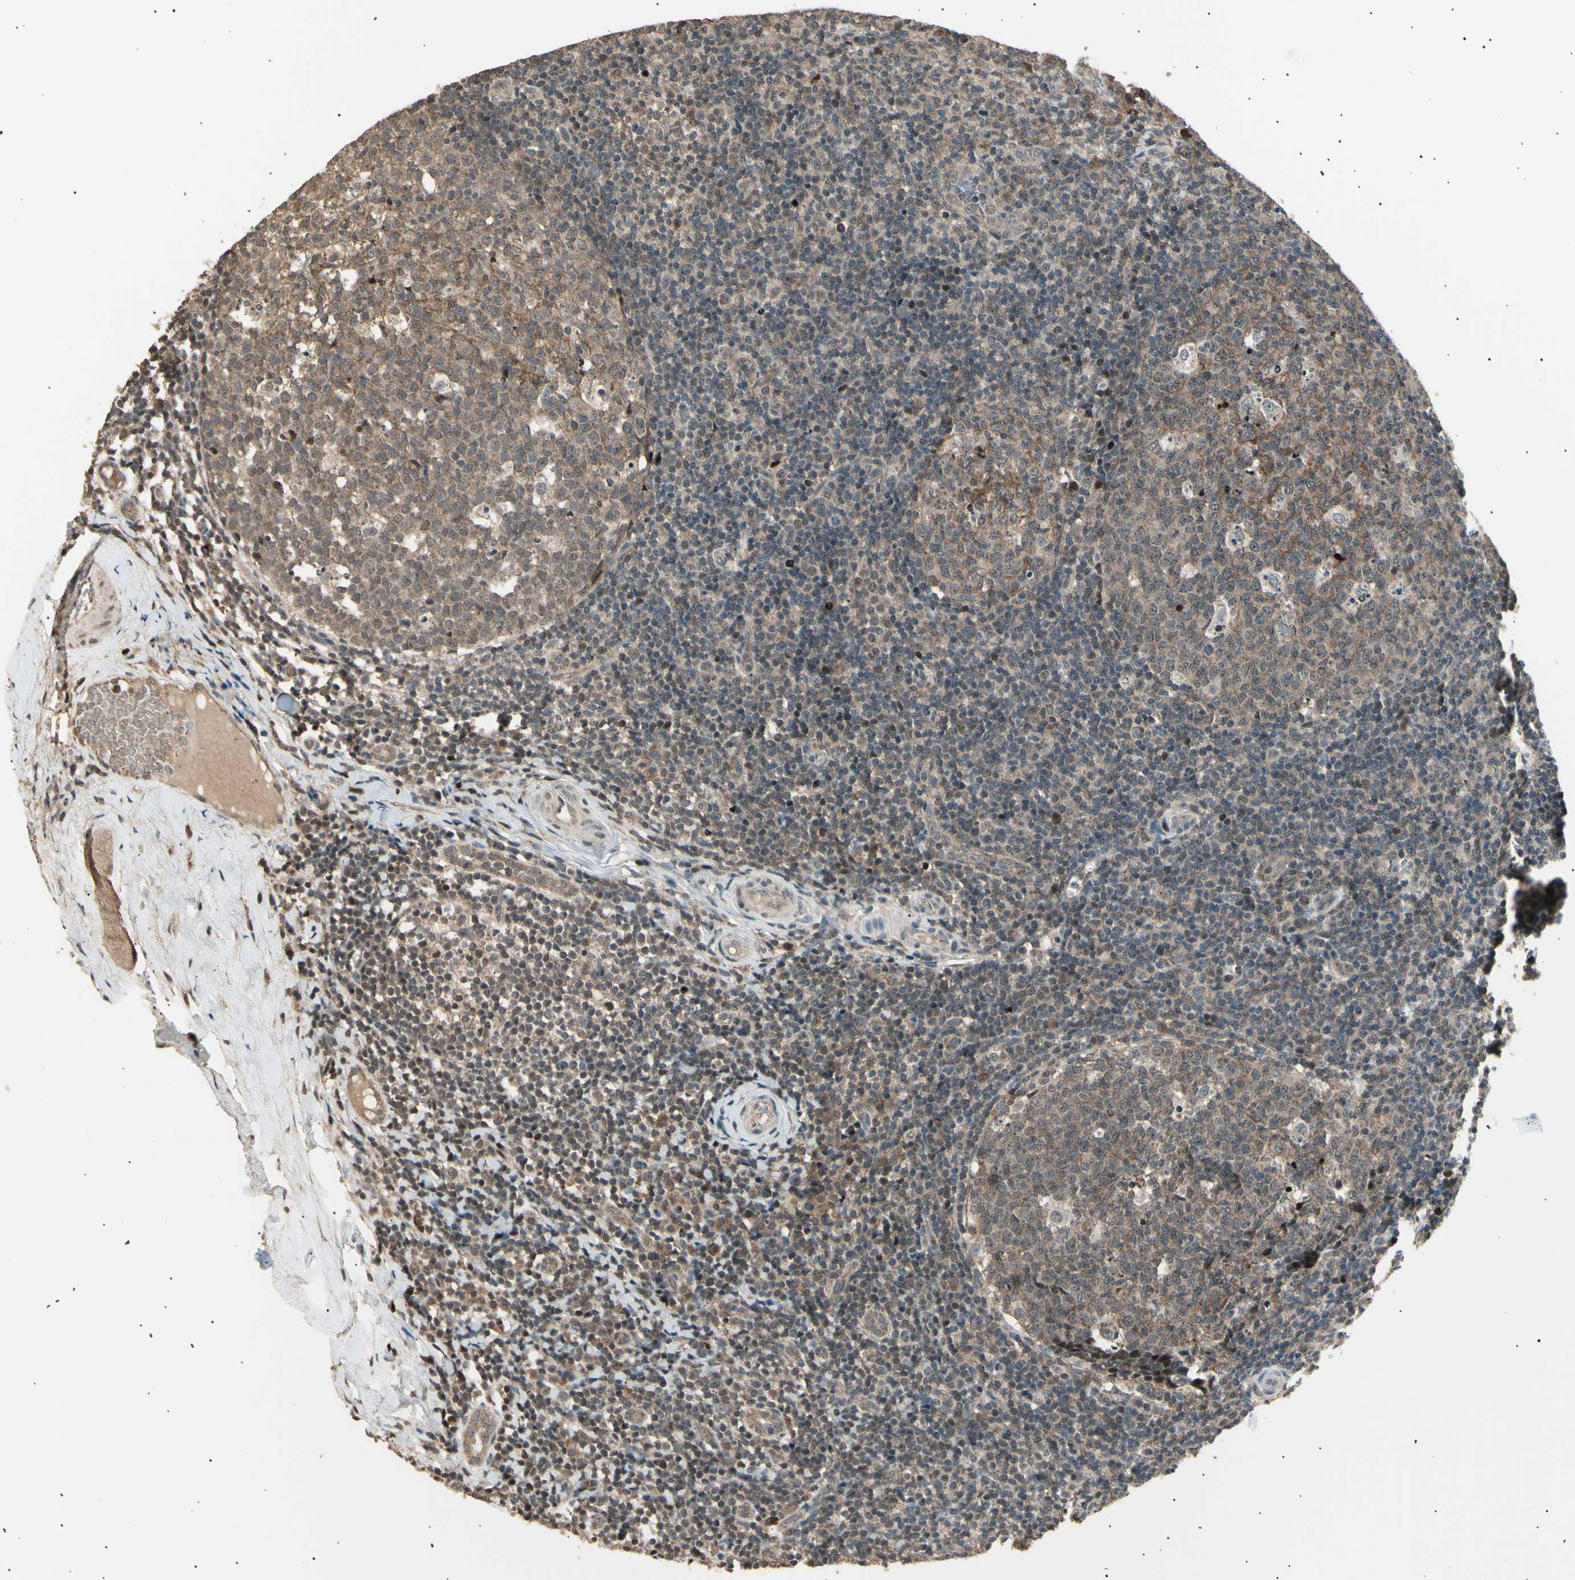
{"staining": {"intensity": "moderate", "quantity": ">75%", "location": "cytoplasmic/membranous"}, "tissue": "tonsil", "cell_type": "Germinal center cells", "image_type": "normal", "snomed": [{"axis": "morphology", "description": "Normal tissue, NOS"}, {"axis": "topography", "description": "Tonsil"}], "caption": "Germinal center cells demonstrate moderate cytoplasmic/membranous positivity in about >75% of cells in unremarkable tonsil.", "gene": "NUAK2", "patient": {"sex": "female", "age": 19}}